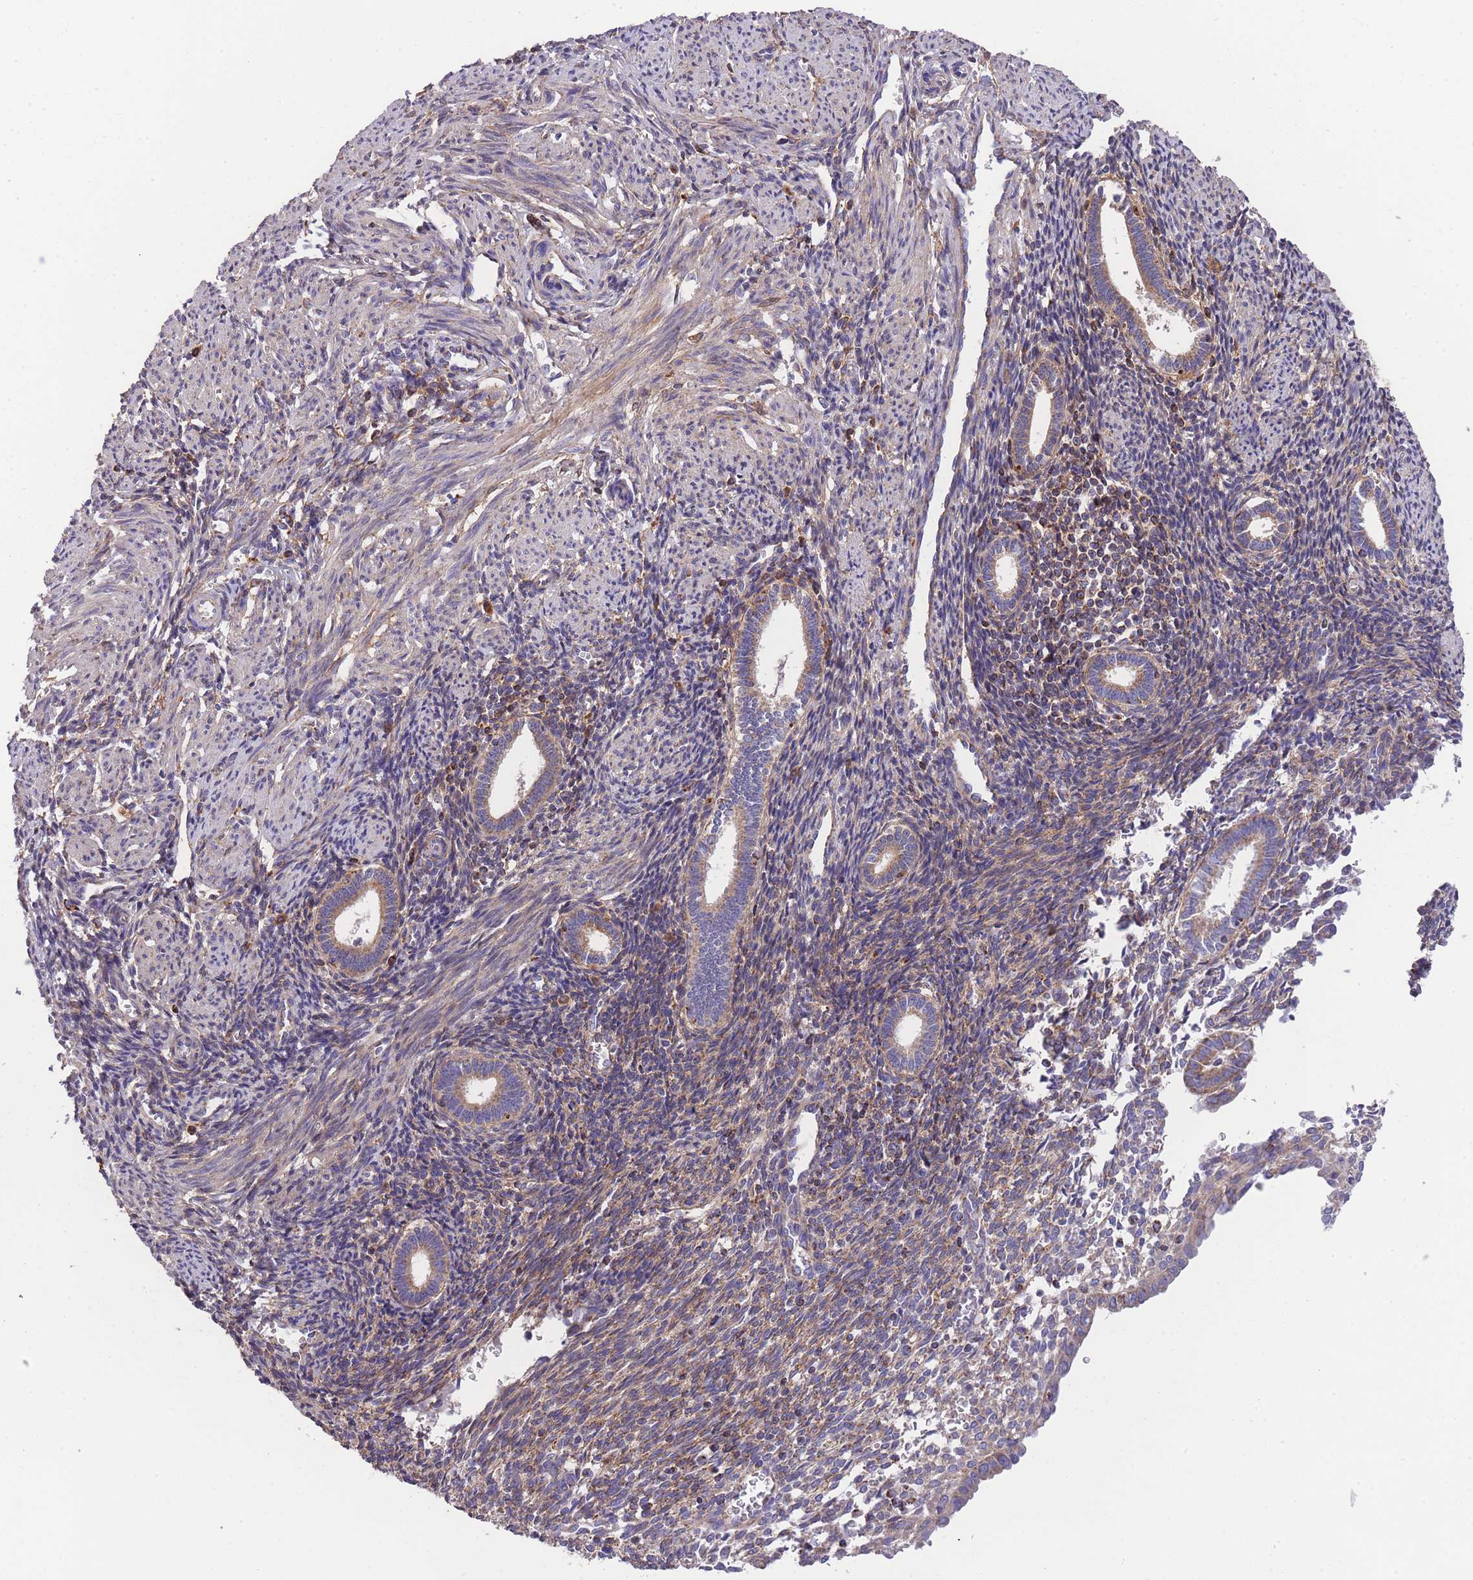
{"staining": {"intensity": "moderate", "quantity": ">75%", "location": "cytoplasmic/membranous"}, "tissue": "endometrium", "cell_type": "Cells in endometrial stroma", "image_type": "normal", "snomed": [{"axis": "morphology", "description": "Normal tissue, NOS"}, {"axis": "topography", "description": "Endometrium"}], "caption": "This histopathology image exhibits IHC staining of benign endometrium, with medium moderate cytoplasmic/membranous expression in approximately >75% of cells in endometrial stroma.", "gene": "ST3GAL3", "patient": {"sex": "female", "age": 32}}